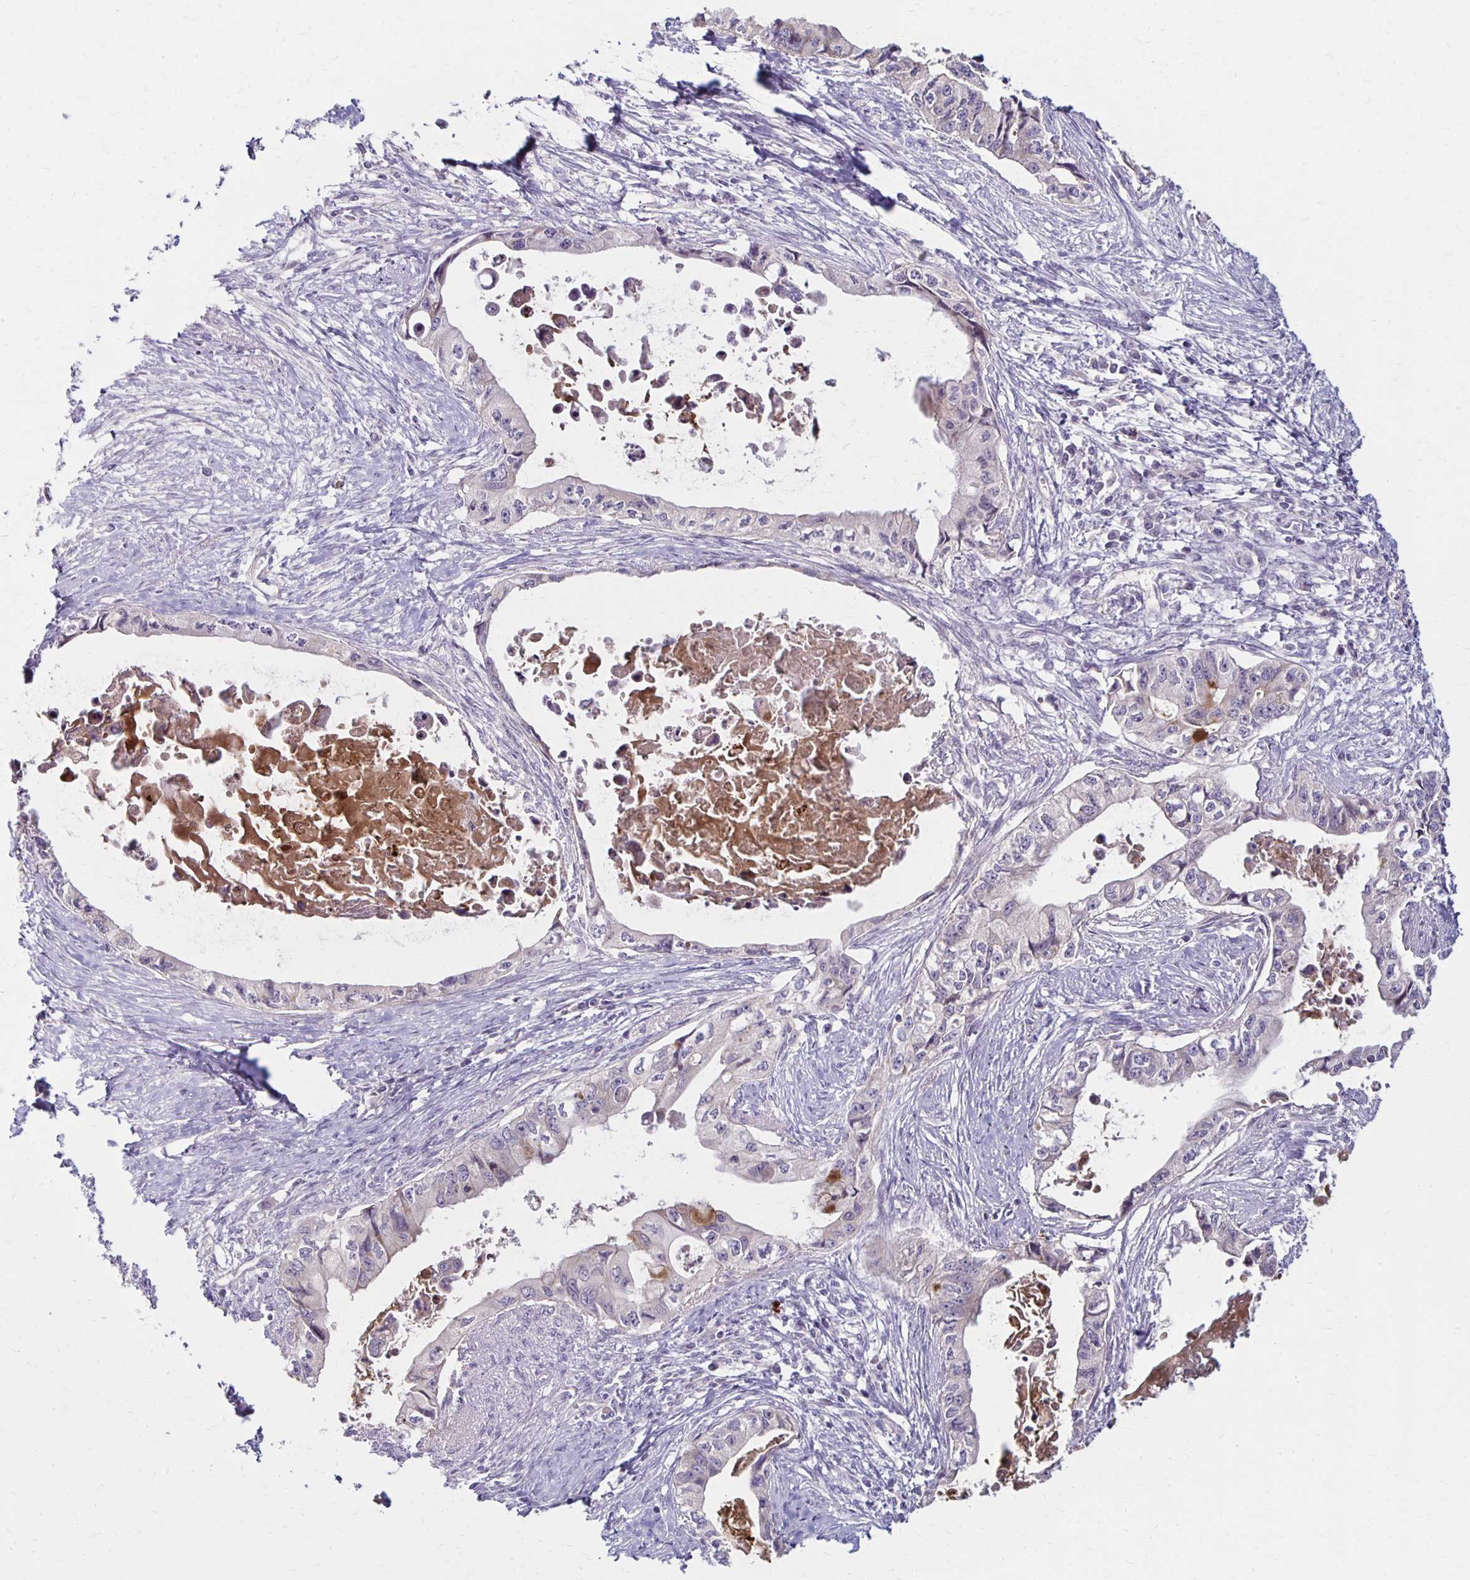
{"staining": {"intensity": "negative", "quantity": "none", "location": "none"}, "tissue": "pancreatic cancer", "cell_type": "Tumor cells", "image_type": "cancer", "snomed": [{"axis": "morphology", "description": "Adenocarcinoma, NOS"}, {"axis": "topography", "description": "Pancreas"}], "caption": "This image is of pancreatic cancer stained with immunohistochemistry to label a protein in brown with the nuclei are counter-stained blue. There is no staining in tumor cells. (Immunohistochemistry (ihc), brightfield microscopy, high magnification).", "gene": "KATNBL1", "patient": {"sex": "male", "age": 66}}